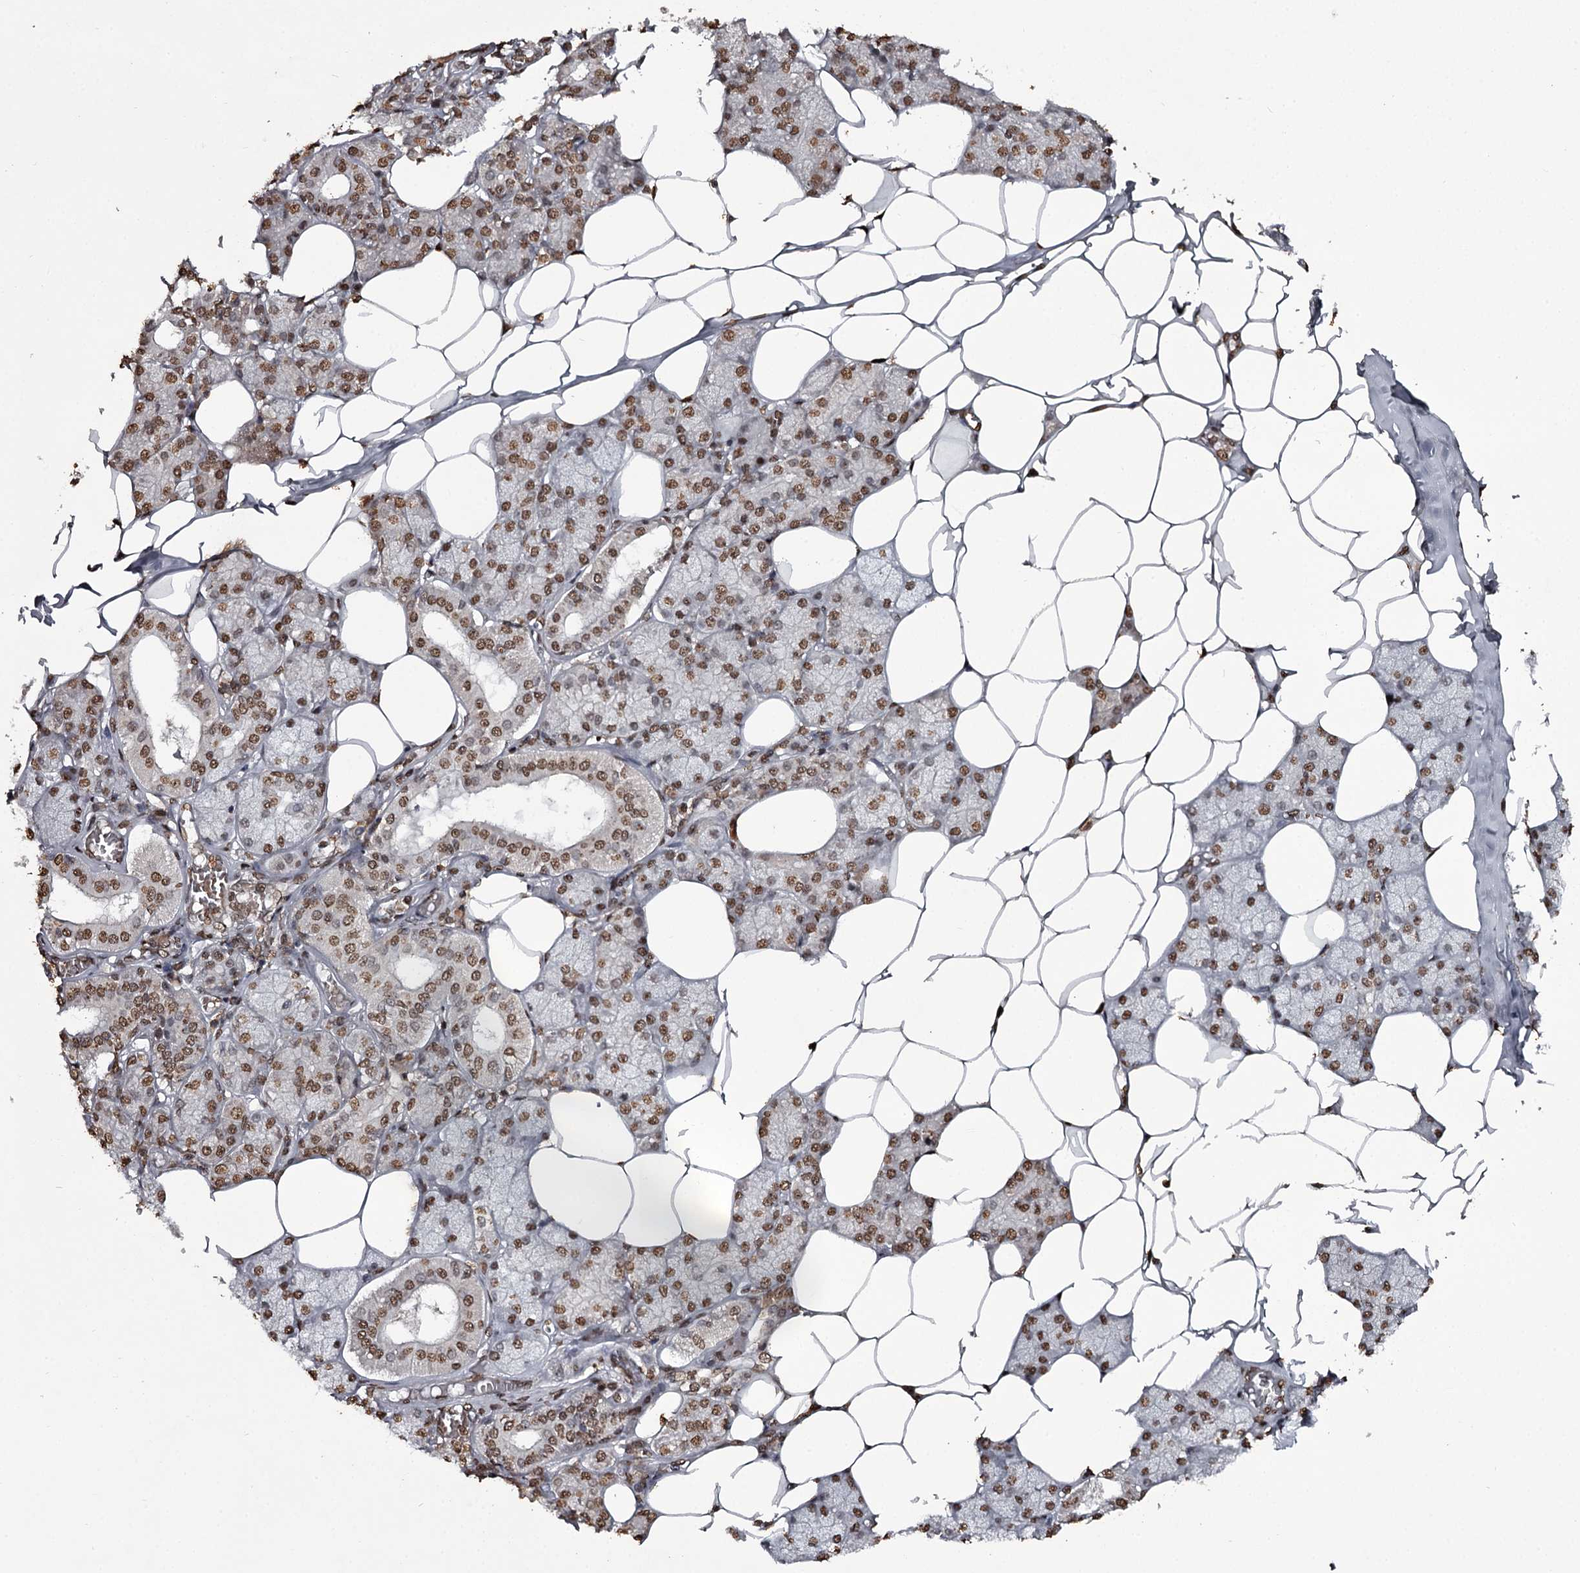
{"staining": {"intensity": "moderate", "quantity": ">75%", "location": "nuclear"}, "tissue": "salivary gland", "cell_type": "Glandular cells", "image_type": "normal", "snomed": [{"axis": "morphology", "description": "Normal tissue, NOS"}, {"axis": "topography", "description": "Salivary gland"}], "caption": "Salivary gland was stained to show a protein in brown. There is medium levels of moderate nuclear positivity in approximately >75% of glandular cells.", "gene": "THYN1", "patient": {"sex": "male", "age": 62}}